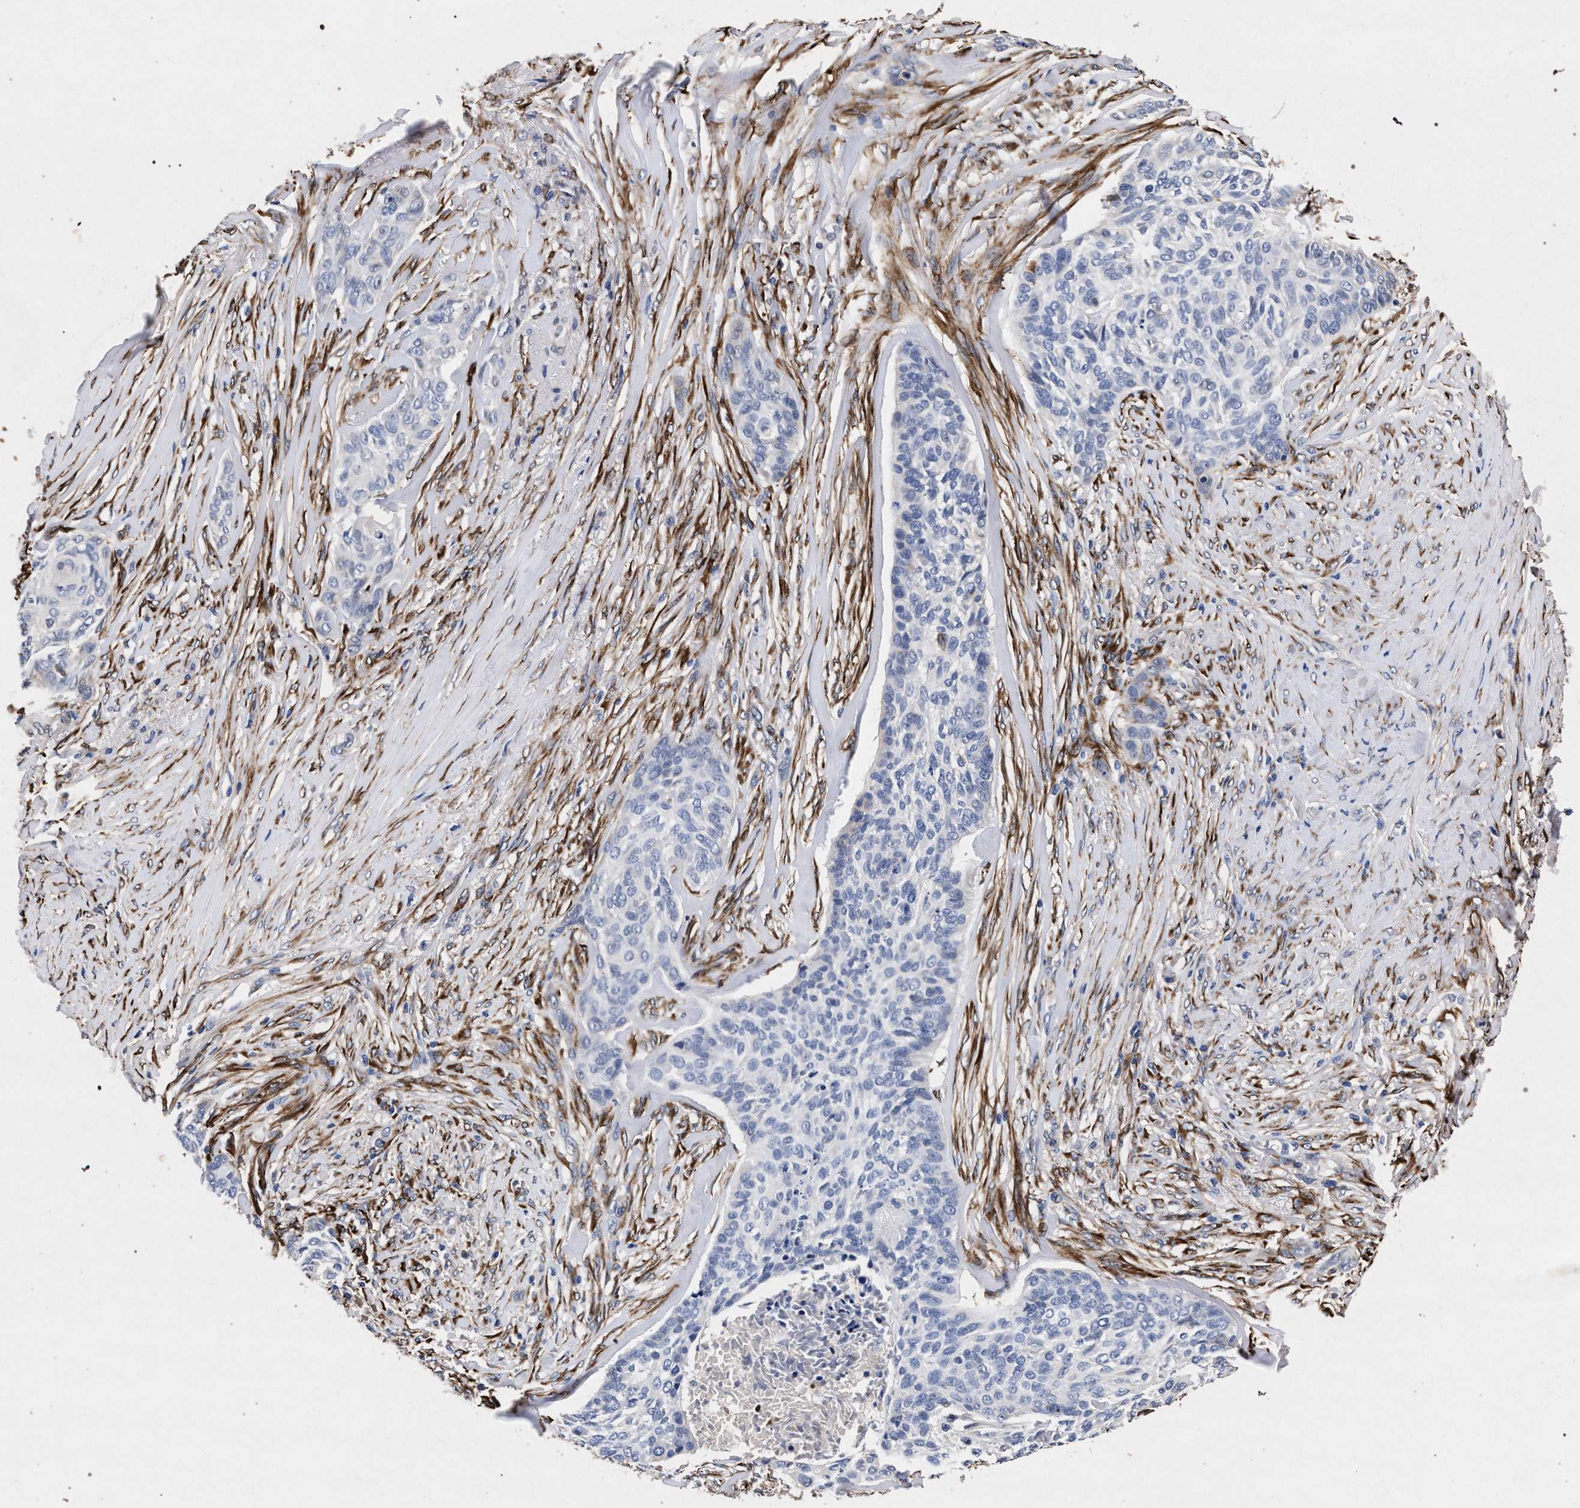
{"staining": {"intensity": "negative", "quantity": "none", "location": "none"}, "tissue": "skin cancer", "cell_type": "Tumor cells", "image_type": "cancer", "snomed": [{"axis": "morphology", "description": "Basal cell carcinoma"}, {"axis": "topography", "description": "Skin"}], "caption": "IHC micrograph of human skin cancer stained for a protein (brown), which exhibits no expression in tumor cells.", "gene": "NEK7", "patient": {"sex": "male", "age": 85}}